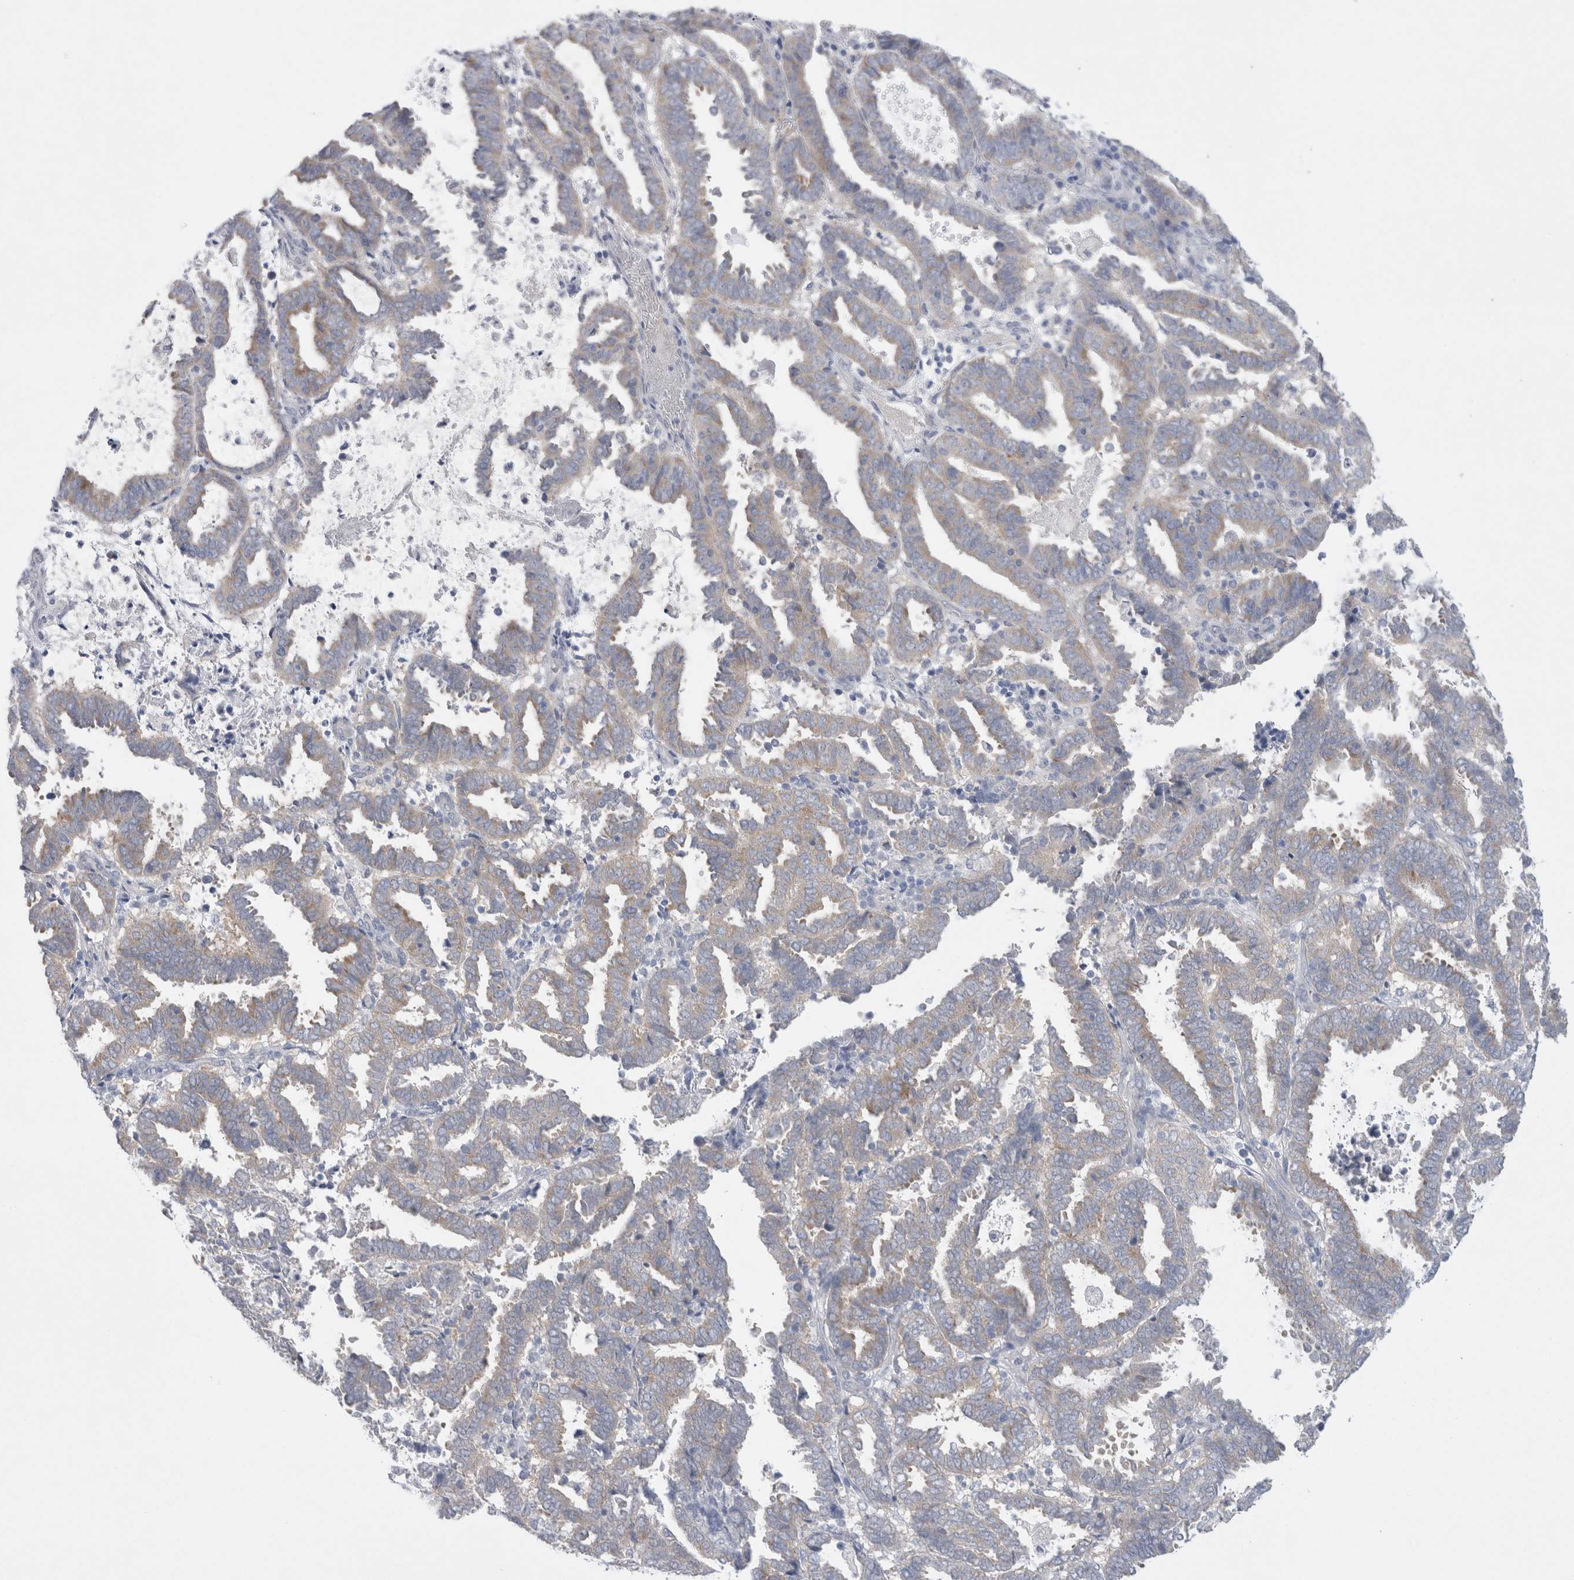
{"staining": {"intensity": "weak", "quantity": "25%-75%", "location": "cytoplasmic/membranous"}, "tissue": "endometrial cancer", "cell_type": "Tumor cells", "image_type": "cancer", "snomed": [{"axis": "morphology", "description": "Adenocarcinoma, NOS"}, {"axis": "topography", "description": "Uterus"}], "caption": "A low amount of weak cytoplasmic/membranous positivity is present in approximately 25%-75% of tumor cells in adenocarcinoma (endometrial) tissue. (IHC, brightfield microscopy, high magnification).", "gene": "WIPF2", "patient": {"sex": "female", "age": 83}}